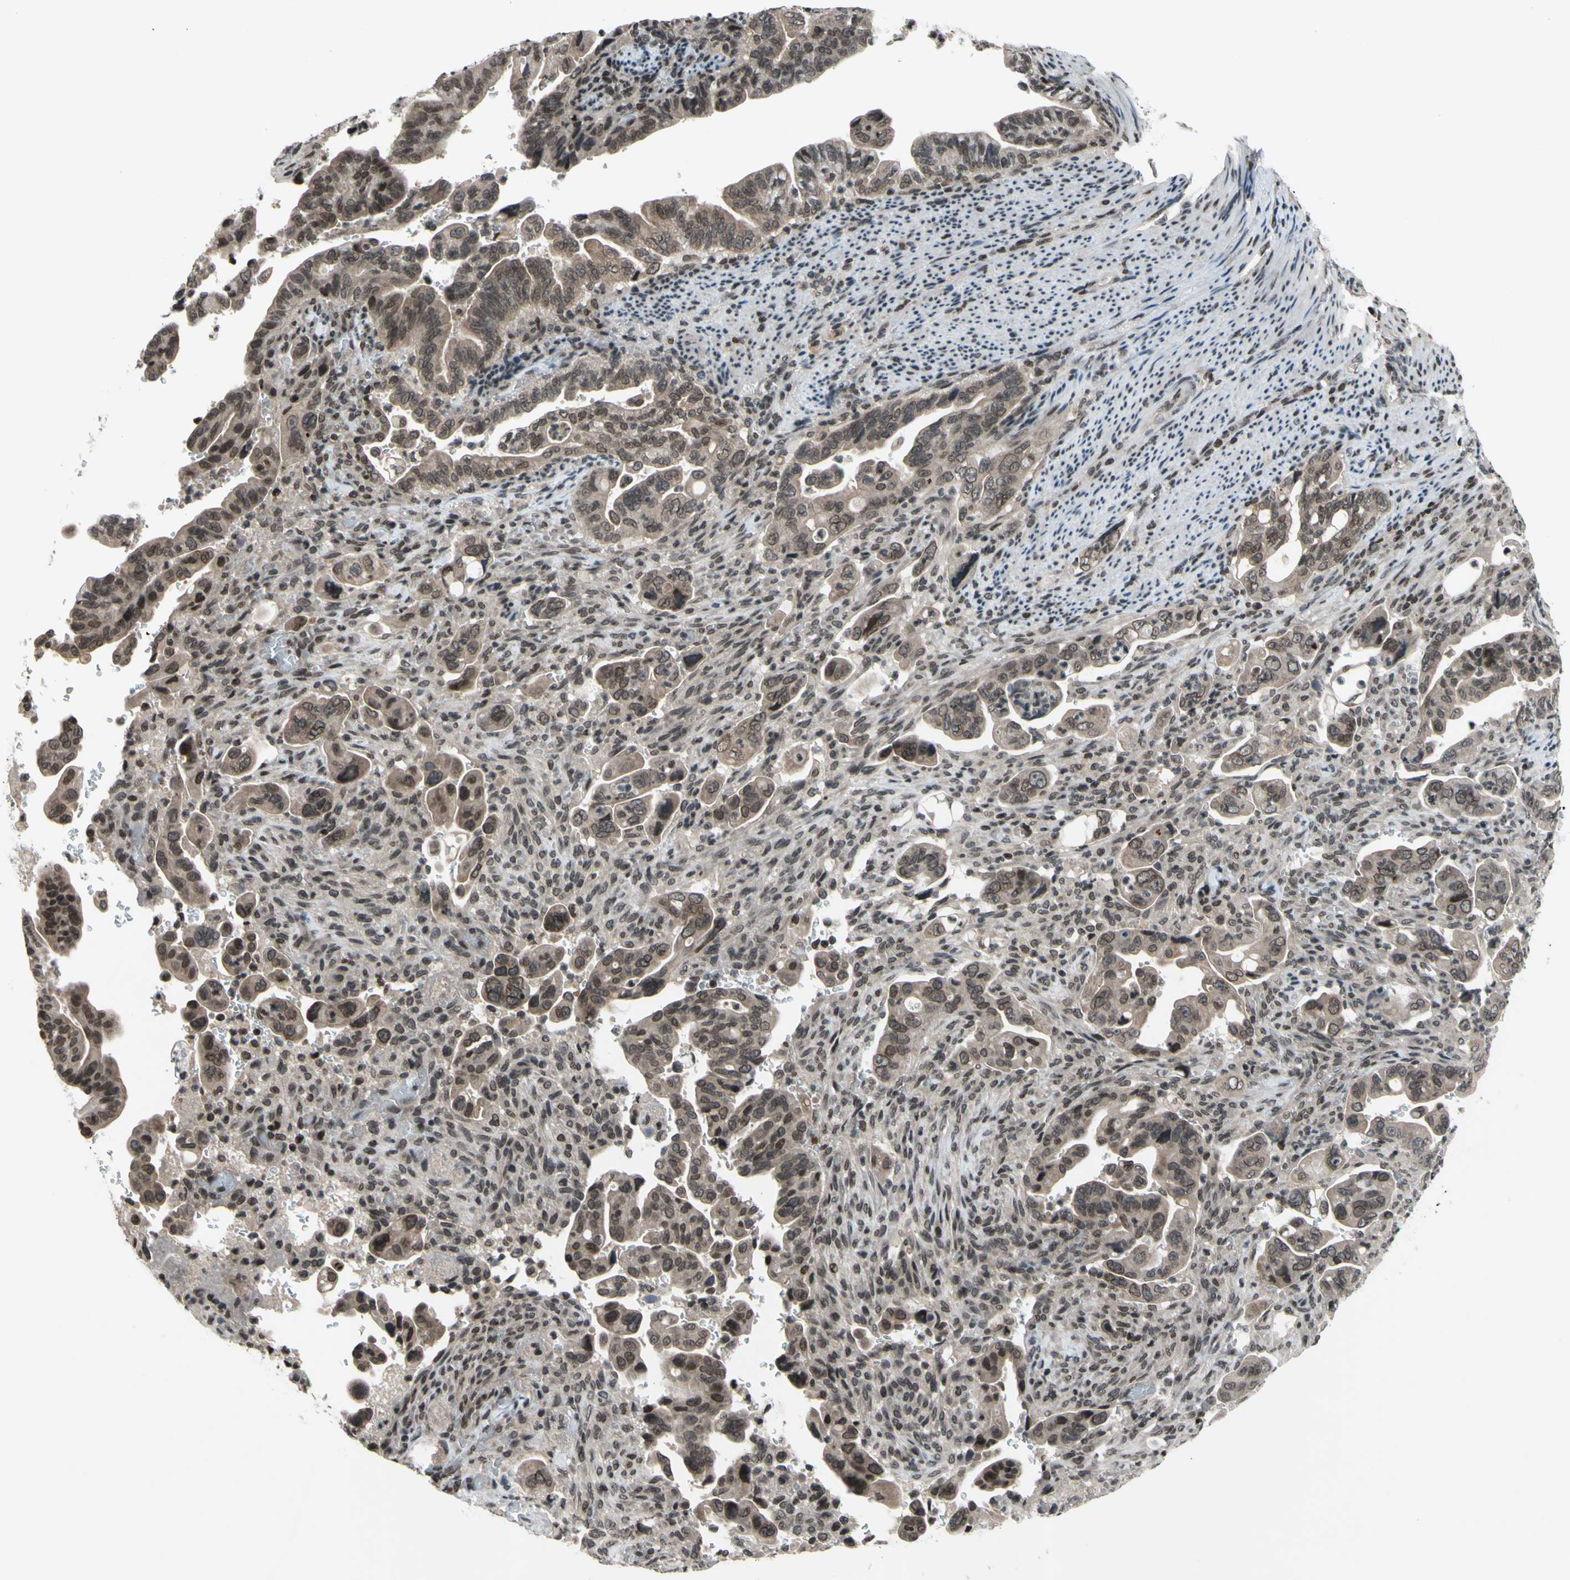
{"staining": {"intensity": "weak", "quantity": "25%-75%", "location": "cytoplasmic/membranous,nuclear"}, "tissue": "pancreatic cancer", "cell_type": "Tumor cells", "image_type": "cancer", "snomed": [{"axis": "morphology", "description": "Adenocarcinoma, NOS"}, {"axis": "topography", "description": "Pancreas"}], "caption": "Protein positivity by IHC demonstrates weak cytoplasmic/membranous and nuclear positivity in approximately 25%-75% of tumor cells in pancreatic cancer (adenocarcinoma).", "gene": "XPO1", "patient": {"sex": "male", "age": 70}}